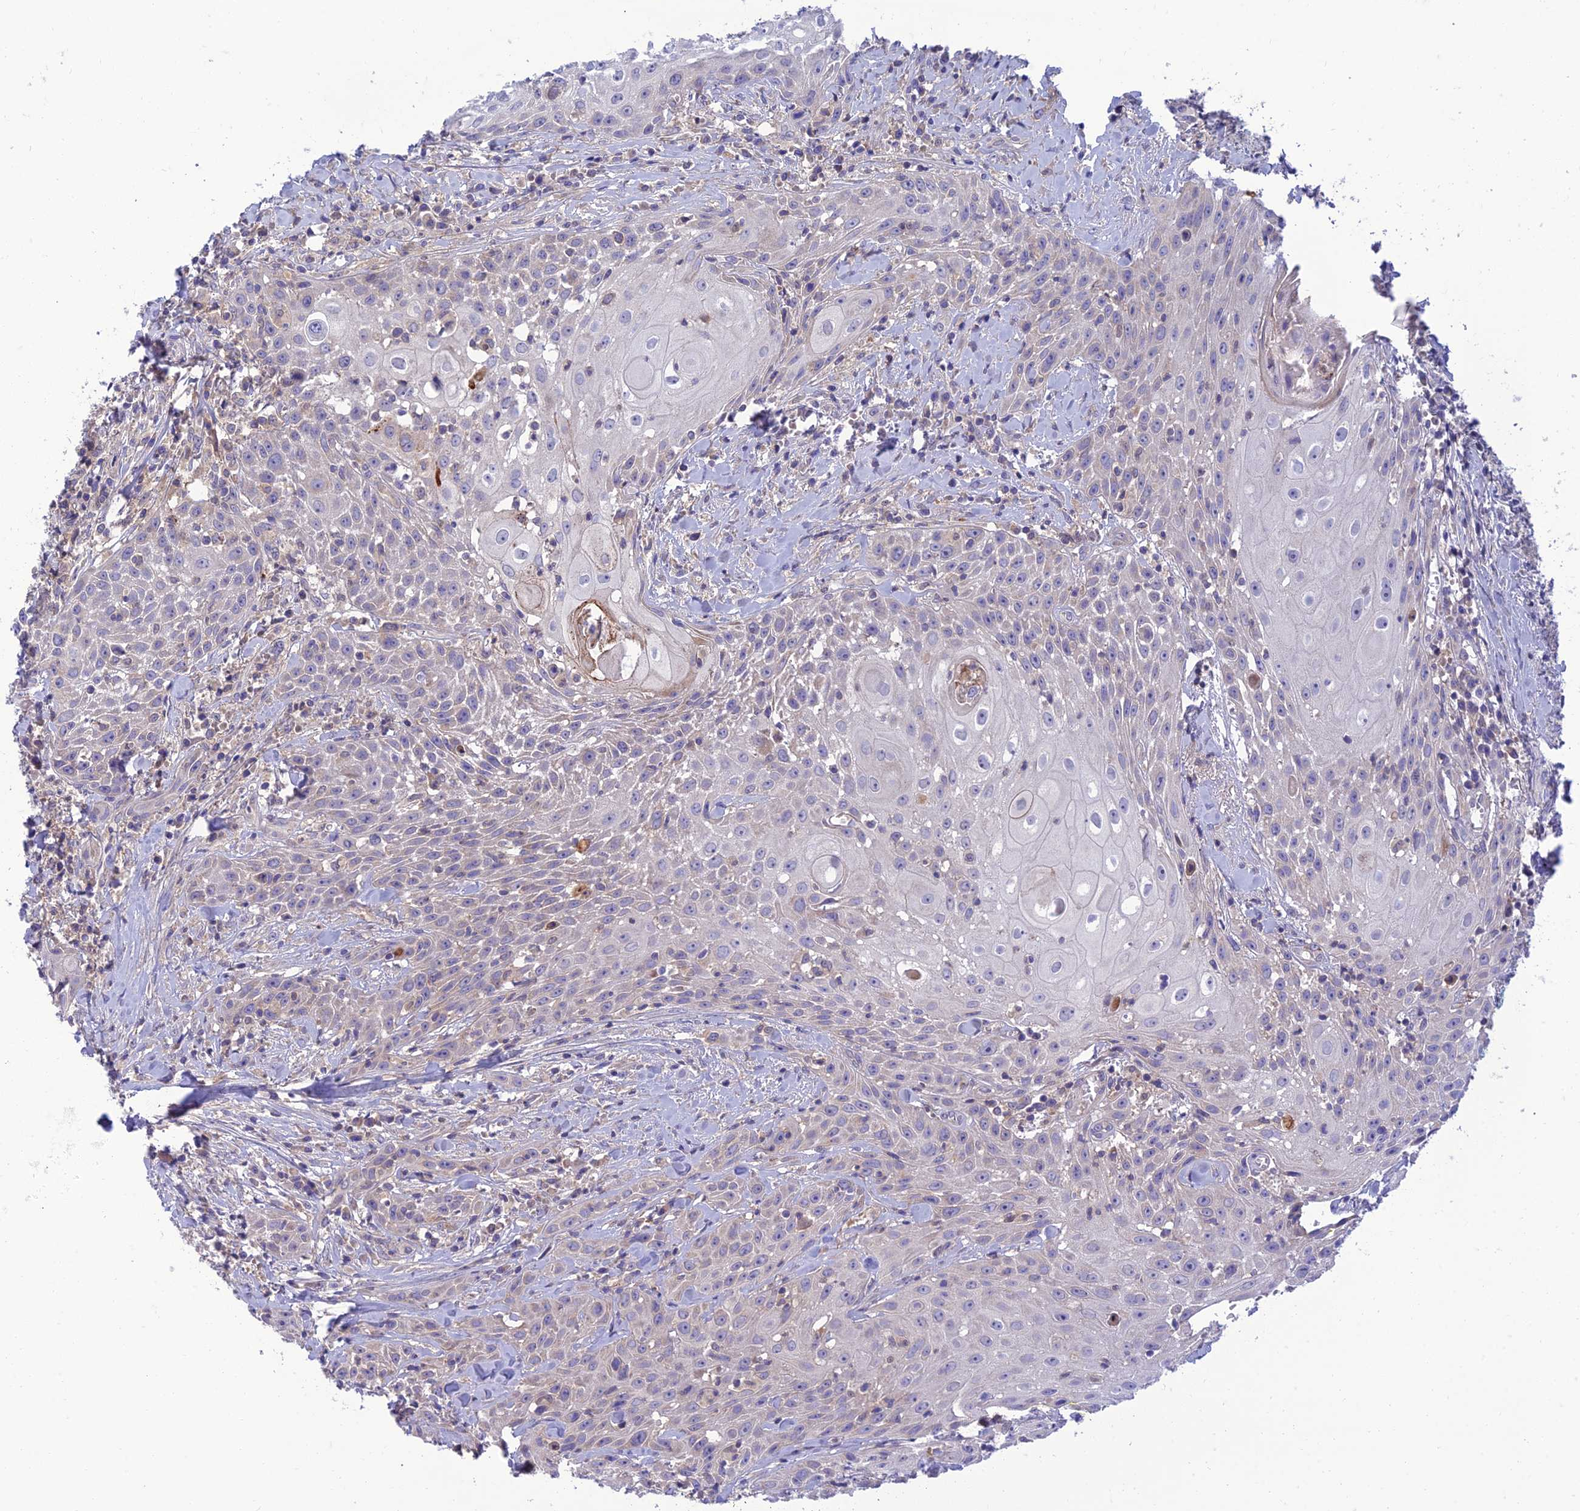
{"staining": {"intensity": "negative", "quantity": "none", "location": "none"}, "tissue": "head and neck cancer", "cell_type": "Tumor cells", "image_type": "cancer", "snomed": [{"axis": "morphology", "description": "Squamous cell carcinoma, NOS"}, {"axis": "topography", "description": "Oral tissue"}, {"axis": "topography", "description": "Head-Neck"}], "caption": "This is an immunohistochemistry micrograph of human head and neck cancer. There is no expression in tumor cells.", "gene": "IRAK3", "patient": {"sex": "female", "age": 82}}